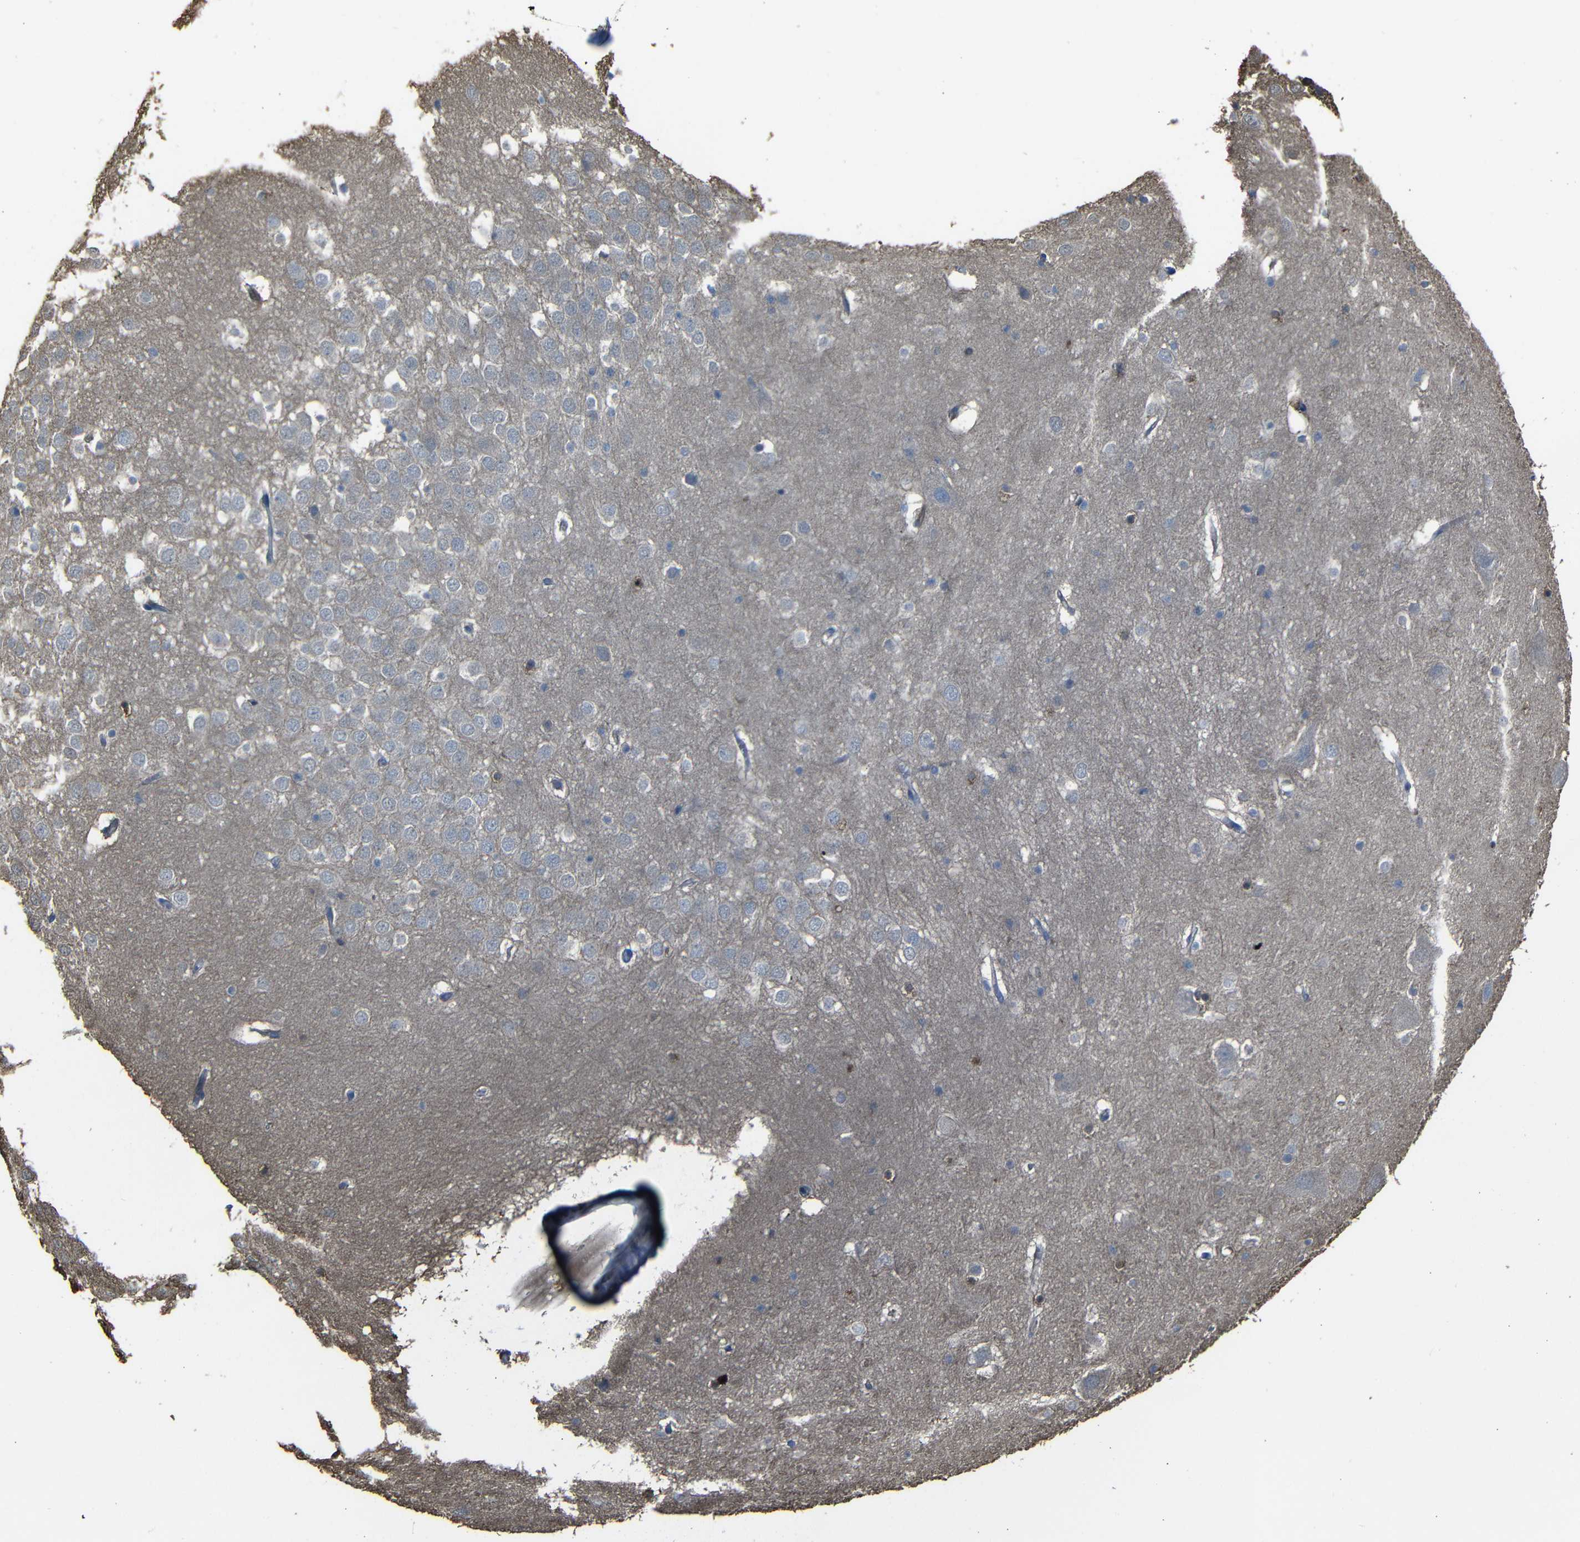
{"staining": {"intensity": "moderate", "quantity": "<25%", "location": "cytoplasmic/membranous"}, "tissue": "hippocampus", "cell_type": "Glial cells", "image_type": "normal", "snomed": [{"axis": "morphology", "description": "Normal tissue, NOS"}, {"axis": "topography", "description": "Hippocampus"}], "caption": "An immunohistochemistry image of unremarkable tissue is shown. Protein staining in brown highlights moderate cytoplasmic/membranous positivity in hippocampus within glial cells. (Brightfield microscopy of DAB IHC at high magnification).", "gene": "ADGRE5", "patient": {"sex": "male", "age": 45}}